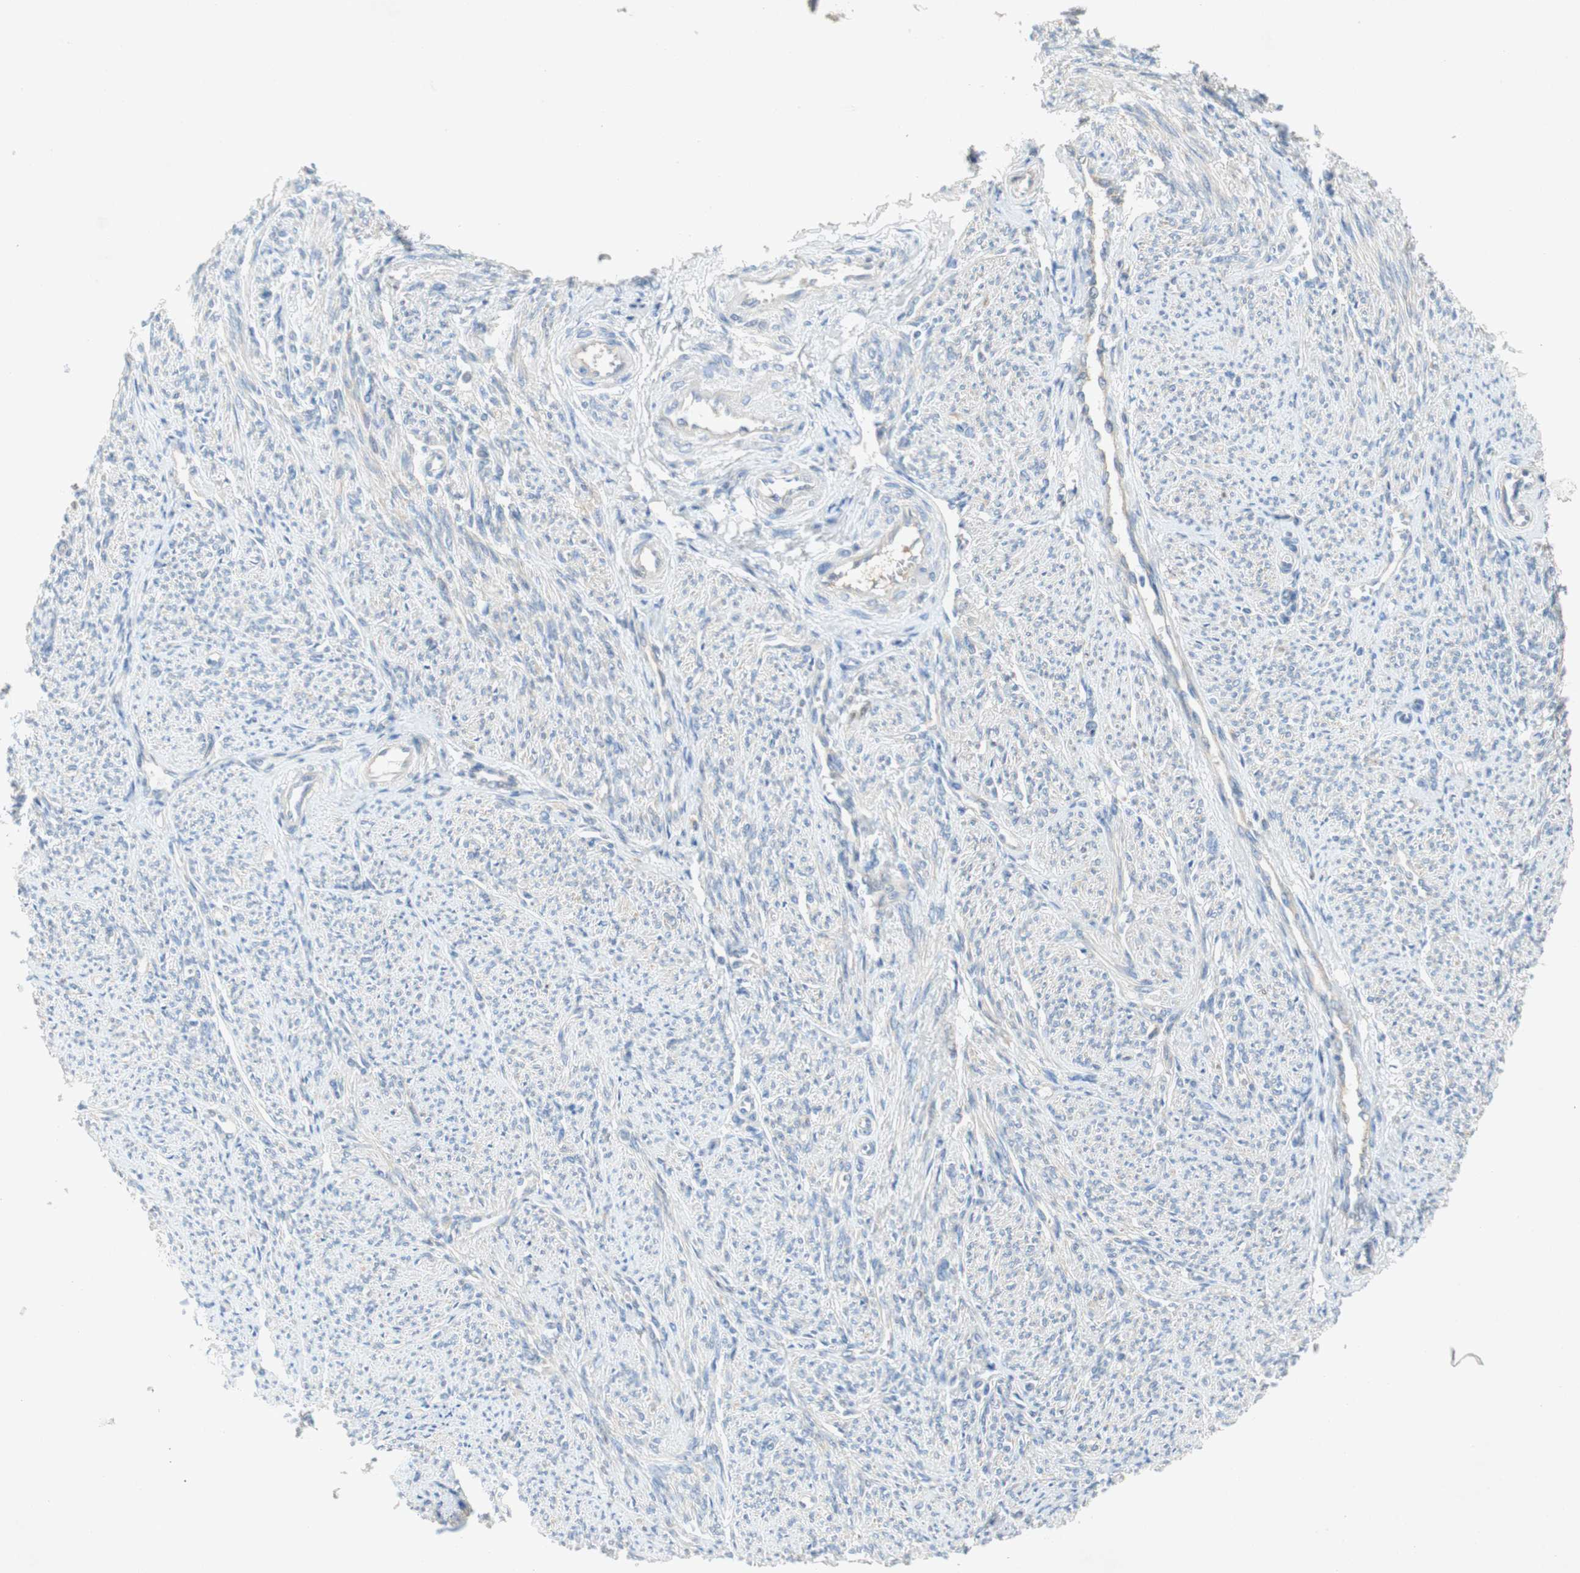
{"staining": {"intensity": "negative", "quantity": "none", "location": "none"}, "tissue": "smooth muscle", "cell_type": "Smooth muscle cells", "image_type": "normal", "snomed": [{"axis": "morphology", "description": "Normal tissue, NOS"}, {"axis": "topography", "description": "Smooth muscle"}], "caption": "Human smooth muscle stained for a protein using IHC exhibits no positivity in smooth muscle cells.", "gene": "RELB", "patient": {"sex": "female", "age": 65}}